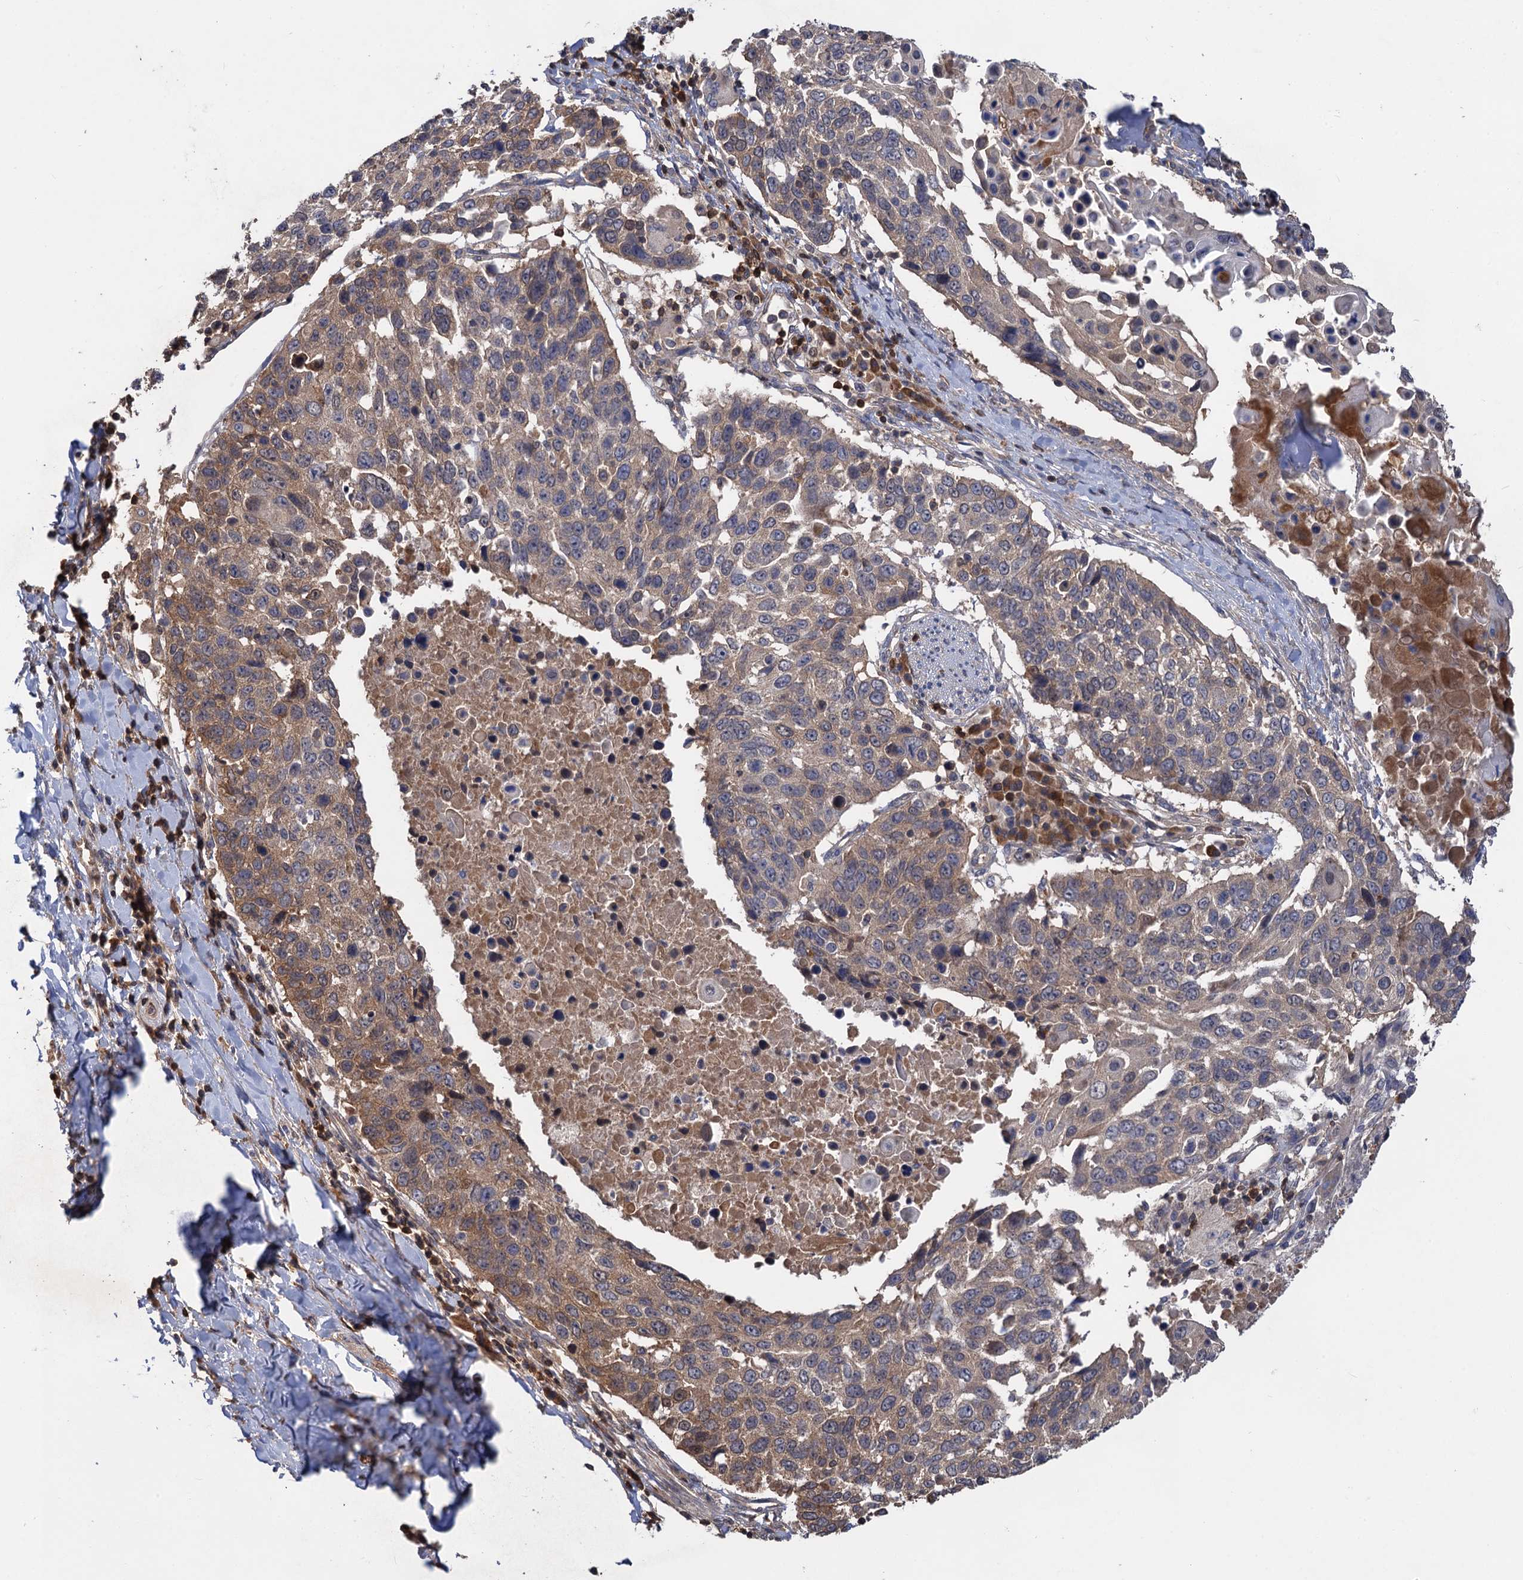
{"staining": {"intensity": "weak", "quantity": ">75%", "location": "cytoplasmic/membranous"}, "tissue": "lung cancer", "cell_type": "Tumor cells", "image_type": "cancer", "snomed": [{"axis": "morphology", "description": "Squamous cell carcinoma, NOS"}, {"axis": "topography", "description": "Lung"}], "caption": "About >75% of tumor cells in lung squamous cell carcinoma show weak cytoplasmic/membranous protein staining as visualized by brown immunohistochemical staining.", "gene": "DGKA", "patient": {"sex": "male", "age": 66}}